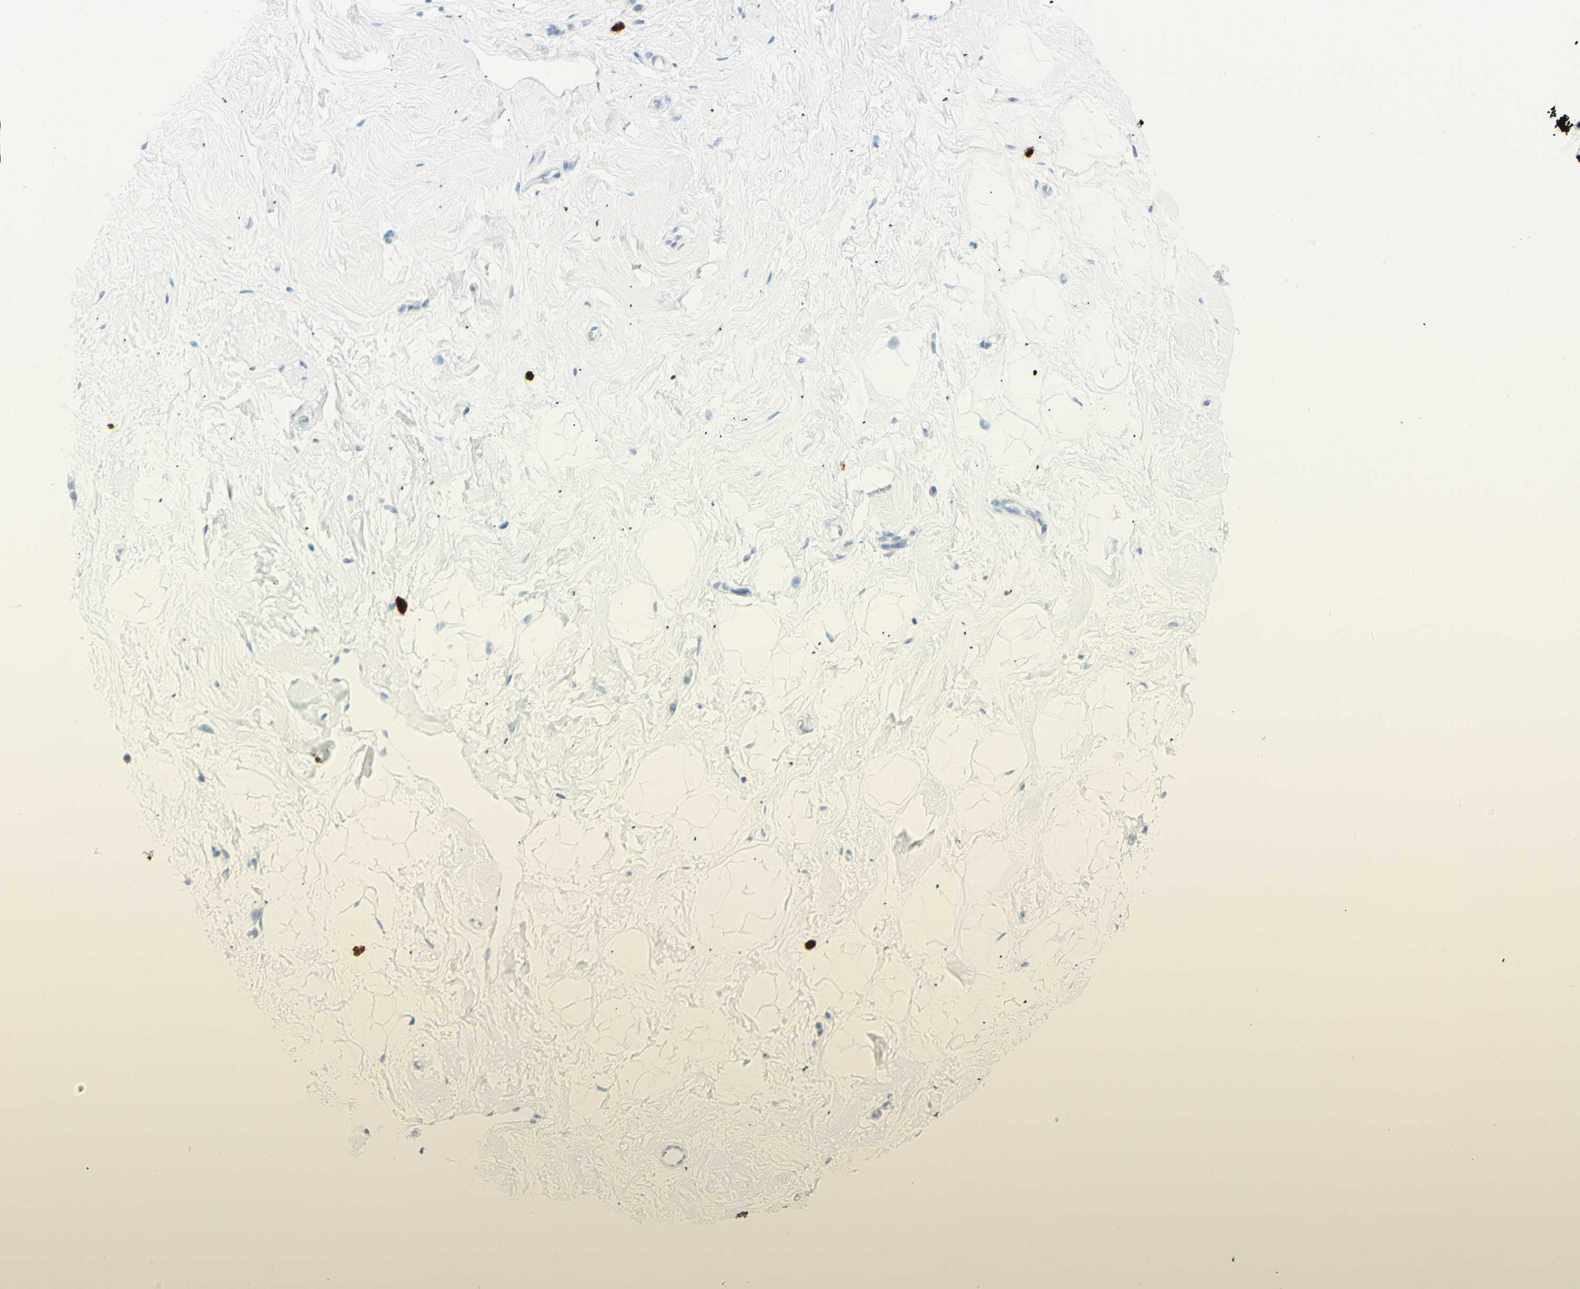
{"staining": {"intensity": "negative", "quantity": "none", "location": "none"}, "tissue": "breast", "cell_type": "Adipocytes", "image_type": "normal", "snomed": [{"axis": "morphology", "description": "Normal tissue, NOS"}, {"axis": "topography", "description": "Breast"}], "caption": "DAB immunohistochemical staining of benign human breast demonstrates no significant positivity in adipocytes.", "gene": "LETM1", "patient": {"sex": "female", "age": 23}}